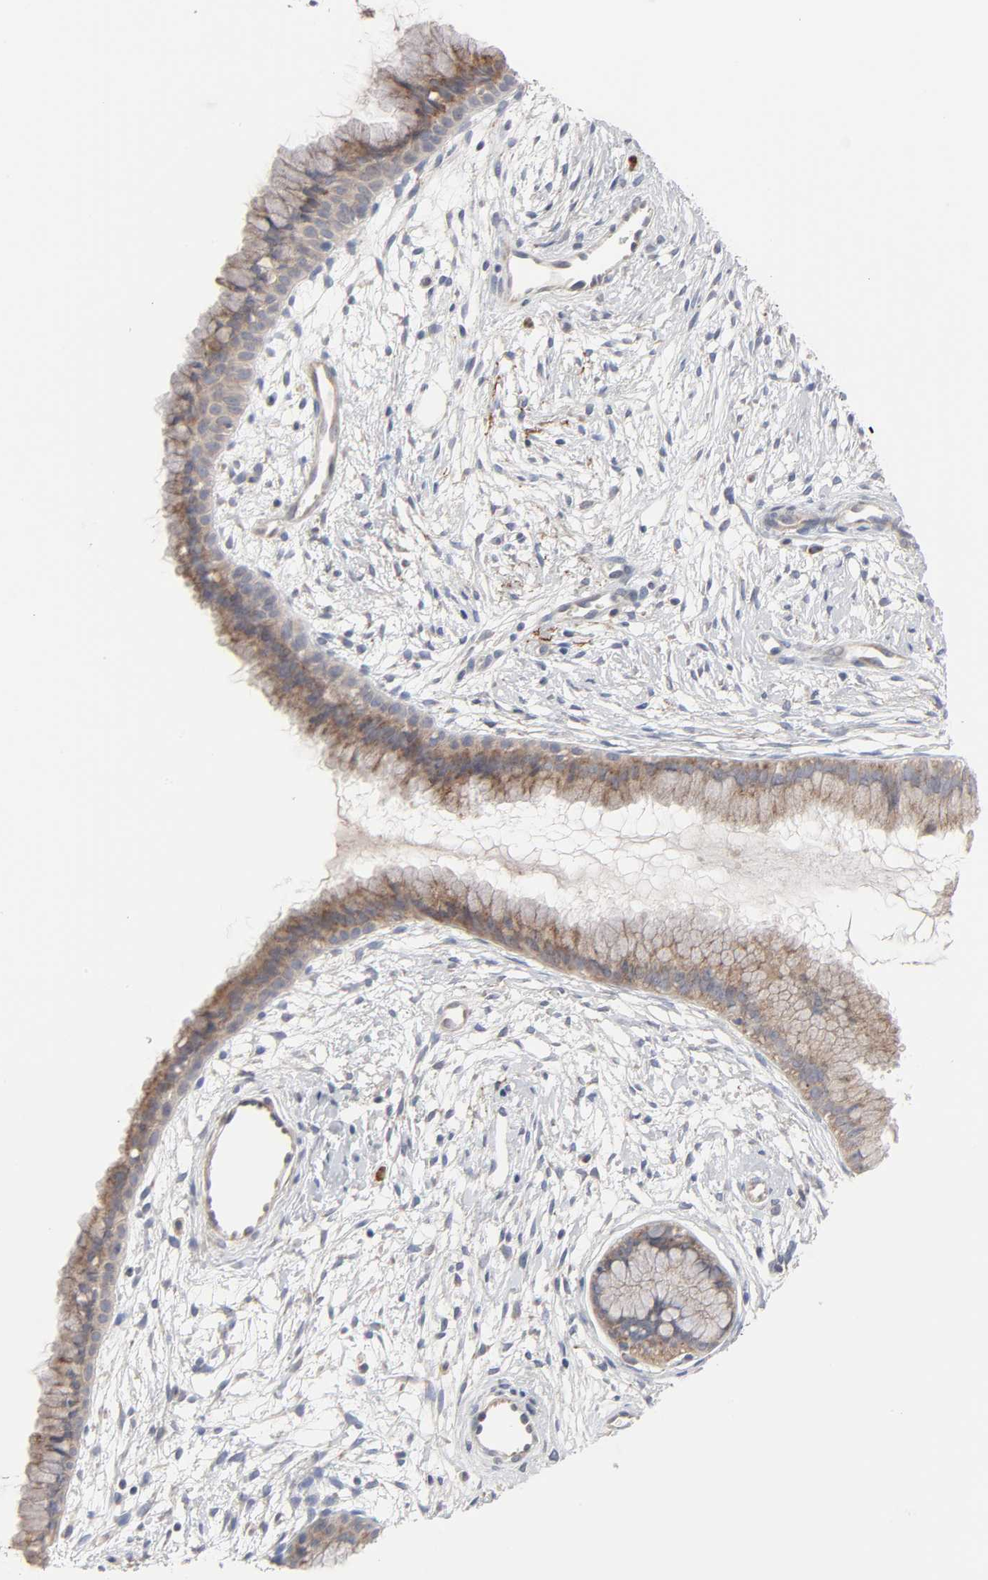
{"staining": {"intensity": "moderate", "quantity": ">75%", "location": "cytoplasmic/membranous"}, "tissue": "cervix", "cell_type": "Glandular cells", "image_type": "normal", "snomed": [{"axis": "morphology", "description": "Normal tissue, NOS"}, {"axis": "topography", "description": "Cervix"}], "caption": "Immunohistochemical staining of normal cervix reveals medium levels of moderate cytoplasmic/membranous positivity in about >75% of glandular cells. (DAB IHC with brightfield microscopy, high magnification).", "gene": "IL4R", "patient": {"sex": "female", "age": 39}}